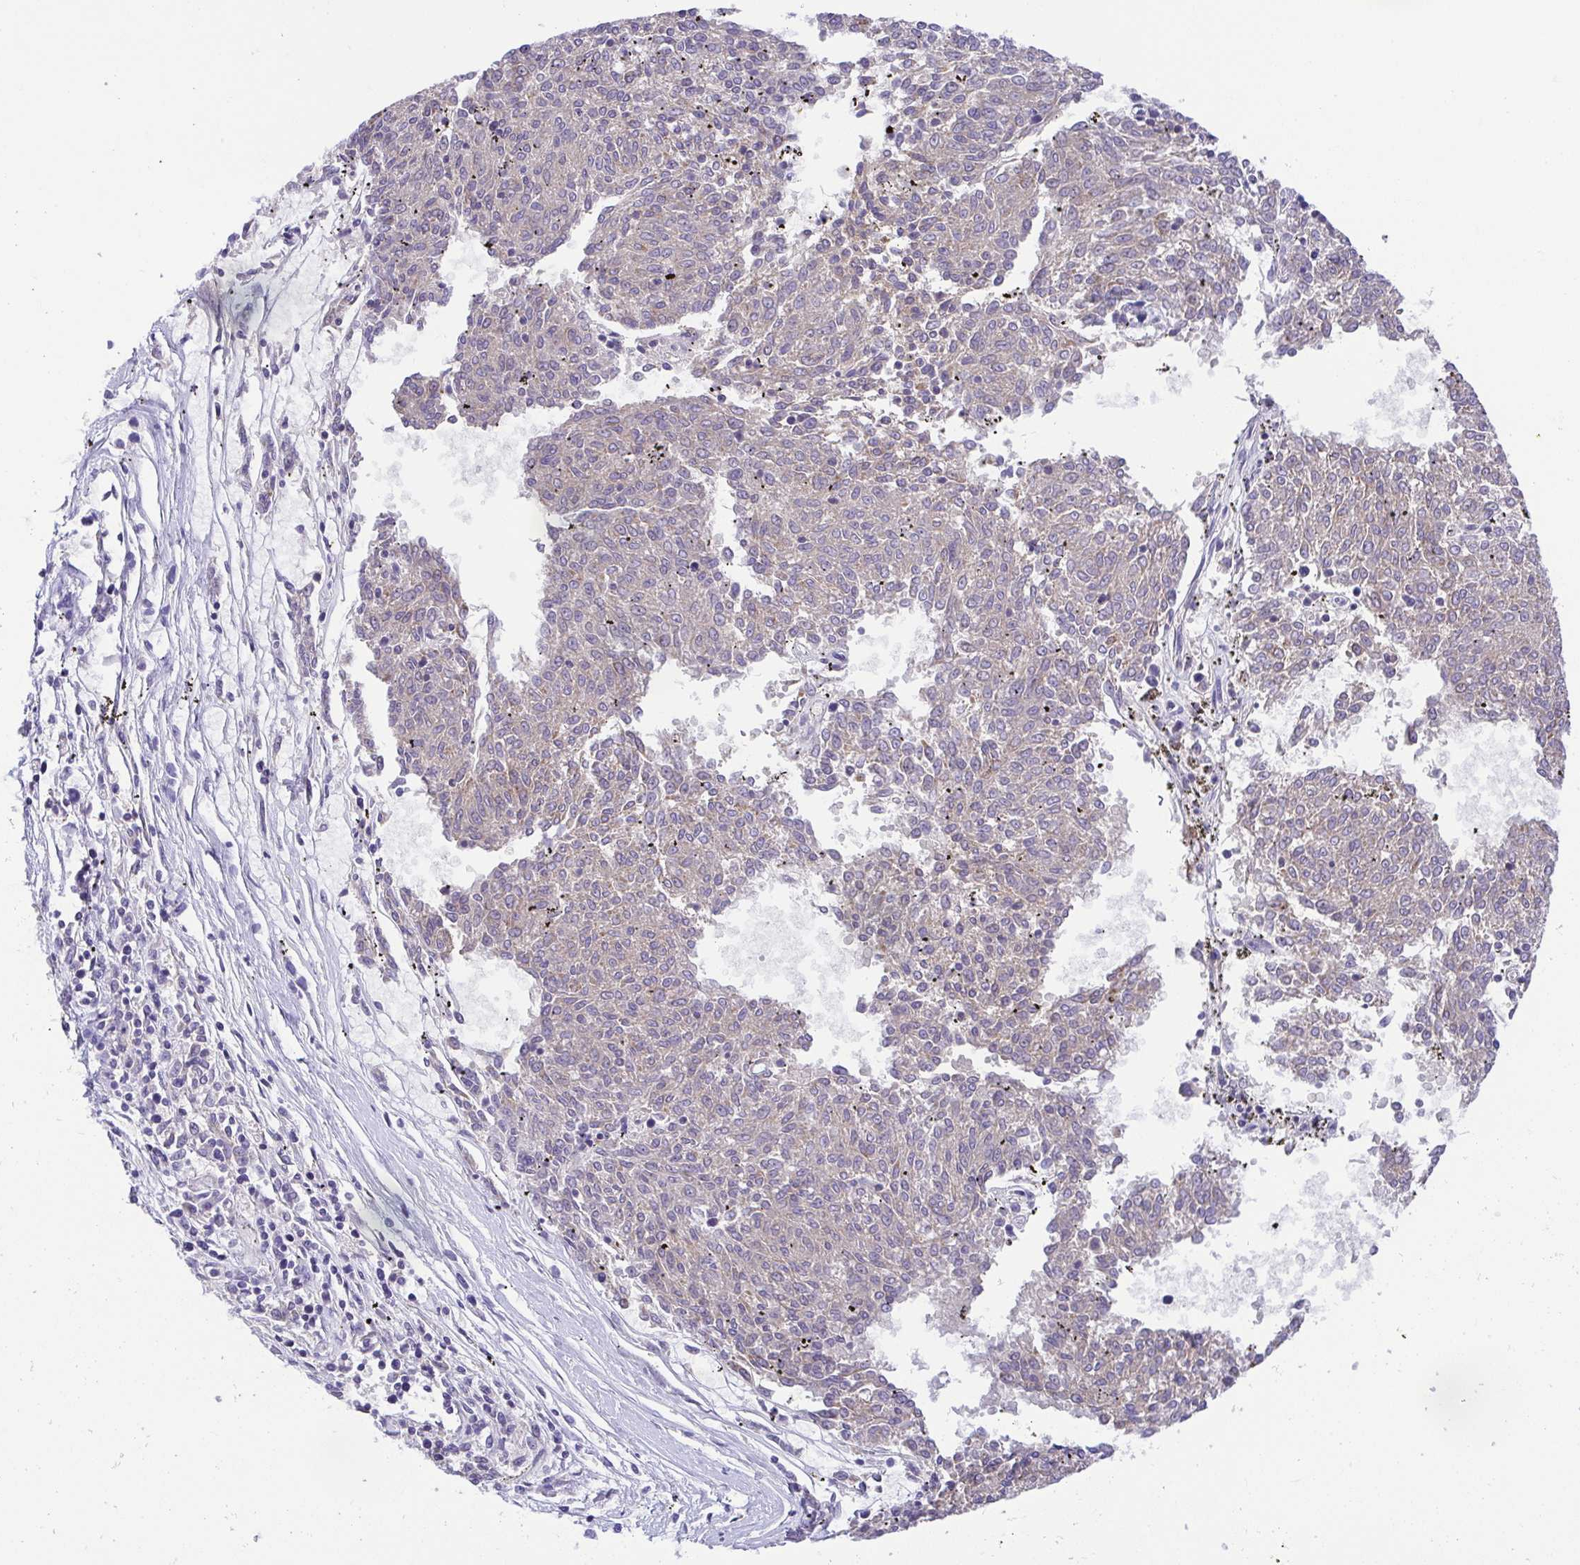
{"staining": {"intensity": "negative", "quantity": "none", "location": "none"}, "tissue": "melanoma", "cell_type": "Tumor cells", "image_type": "cancer", "snomed": [{"axis": "morphology", "description": "Malignant melanoma, NOS"}, {"axis": "topography", "description": "Skin"}], "caption": "Immunohistochemistry of melanoma displays no expression in tumor cells. (Immunohistochemistry (ihc), brightfield microscopy, high magnification).", "gene": "PRR14L", "patient": {"sex": "female", "age": 72}}